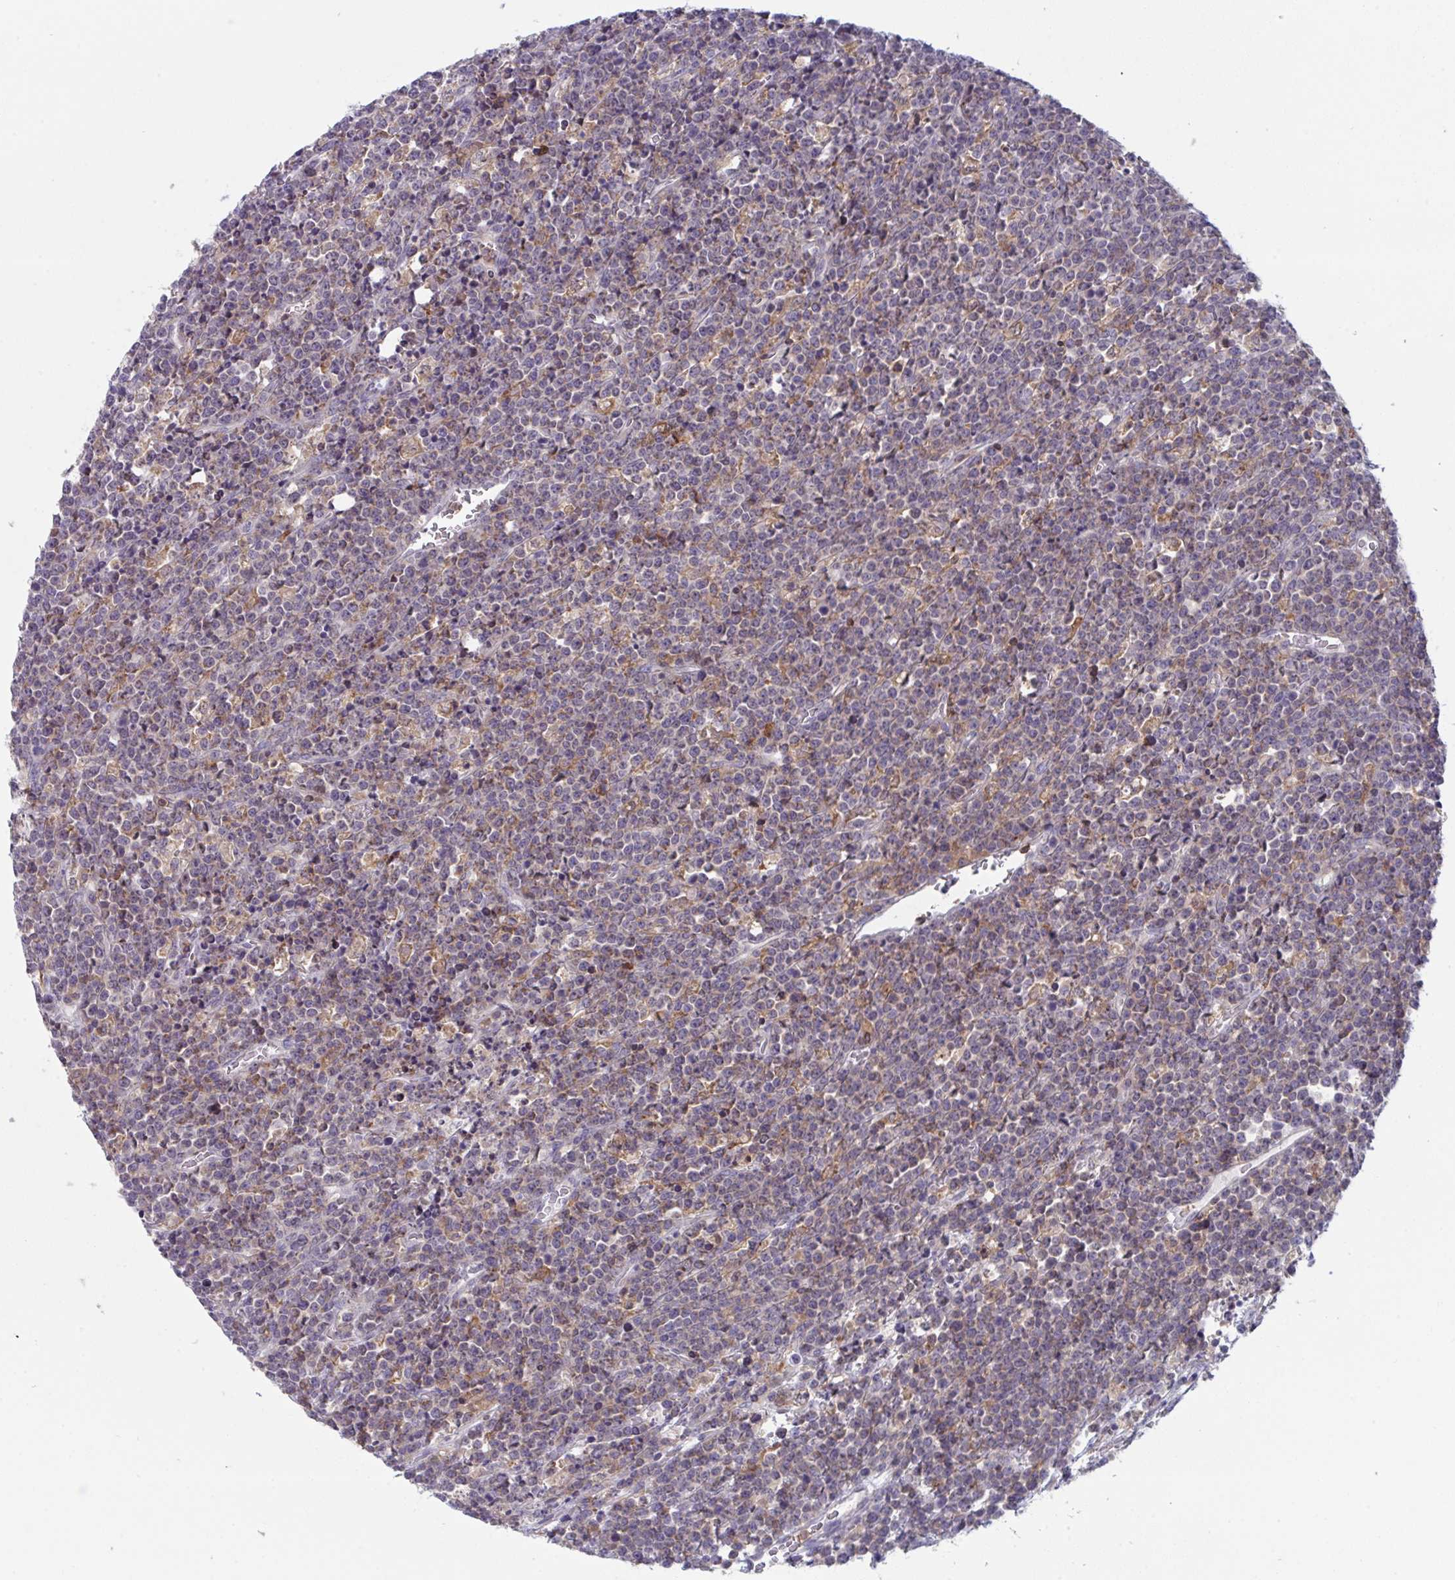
{"staining": {"intensity": "negative", "quantity": "none", "location": "none"}, "tissue": "lymphoma", "cell_type": "Tumor cells", "image_type": "cancer", "snomed": [{"axis": "morphology", "description": "Malignant lymphoma, non-Hodgkin's type, High grade"}, {"axis": "topography", "description": "Ovary"}], "caption": "Tumor cells show no significant expression in malignant lymphoma, non-Hodgkin's type (high-grade).", "gene": "DISP2", "patient": {"sex": "female", "age": 56}}